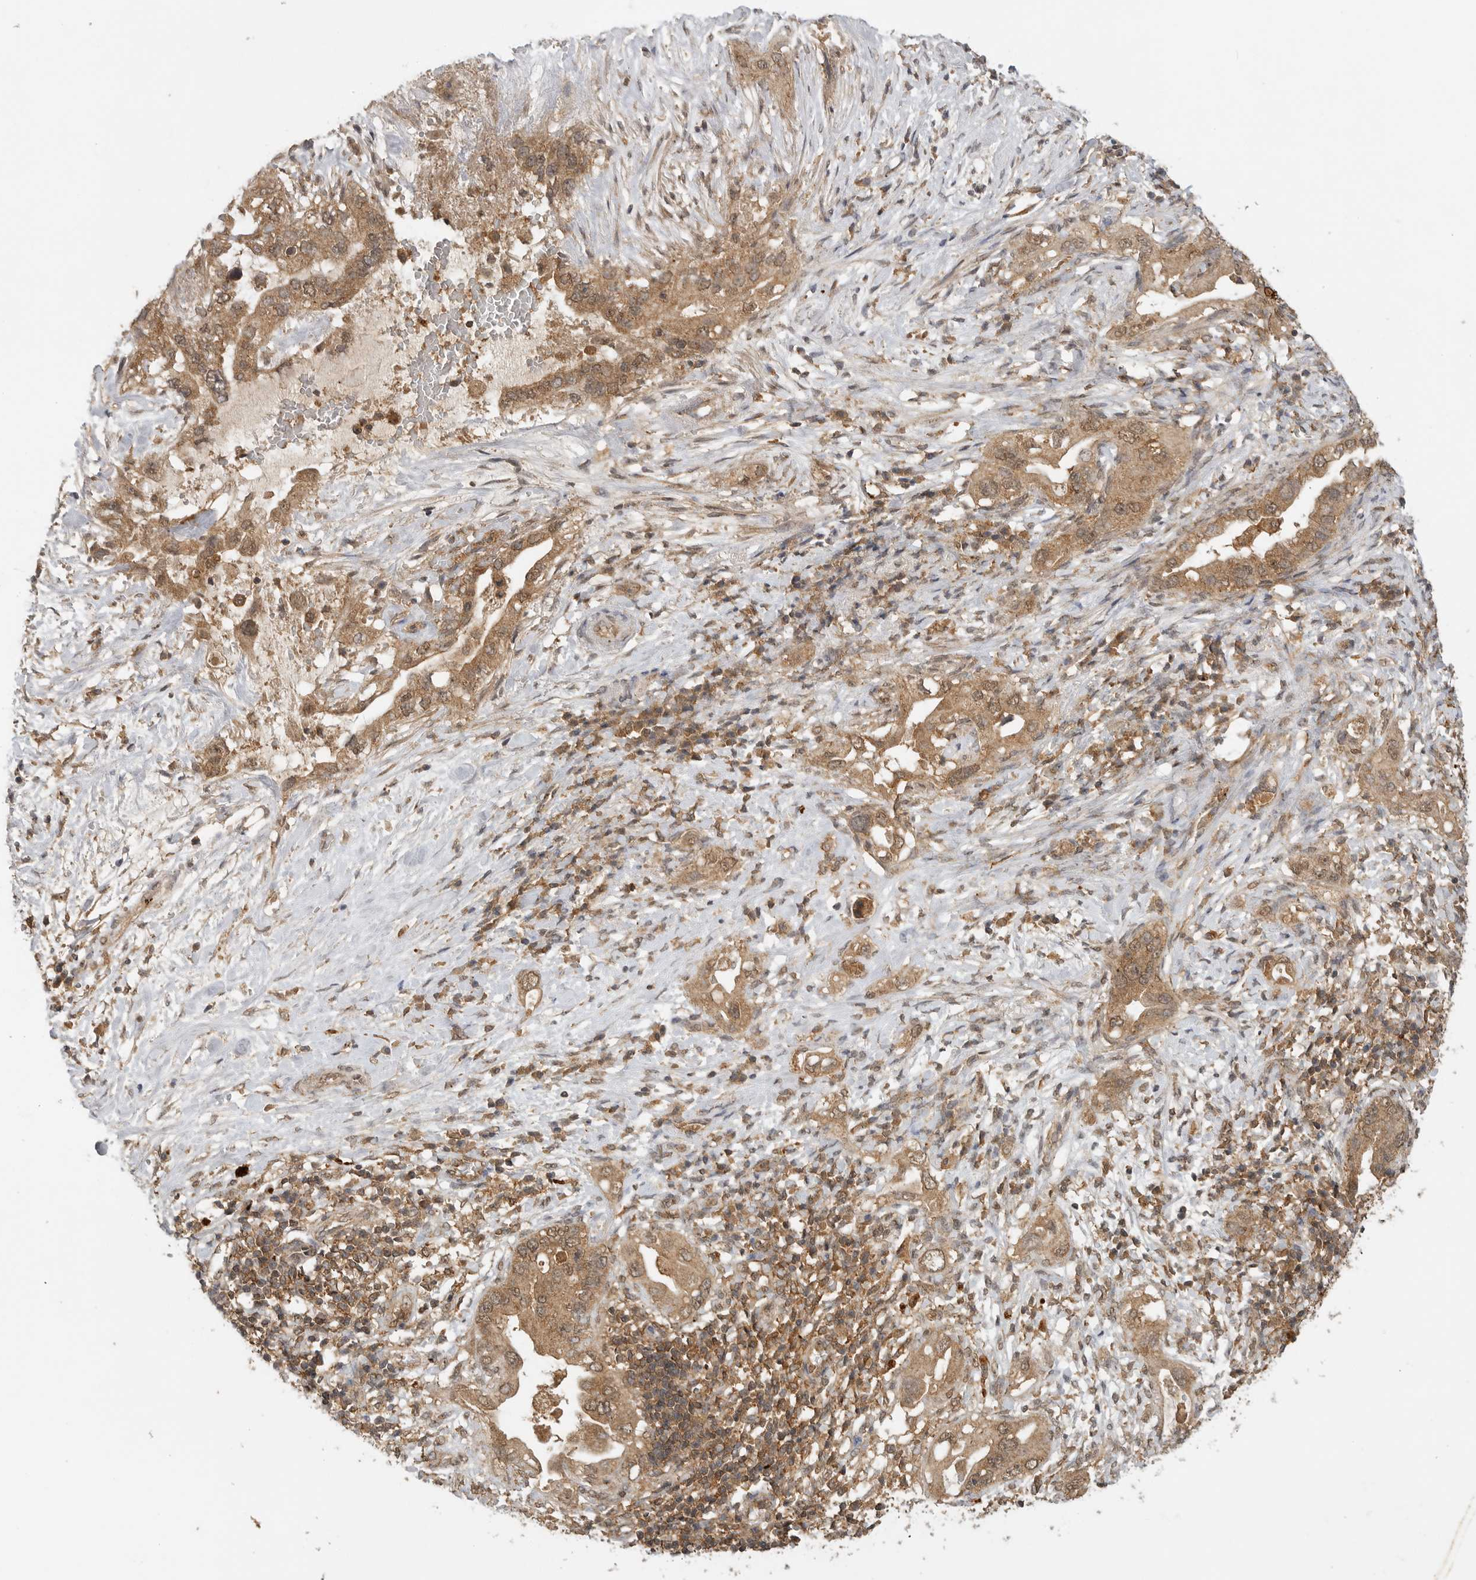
{"staining": {"intensity": "moderate", "quantity": ">75%", "location": "cytoplasmic/membranous,nuclear"}, "tissue": "pancreatic cancer", "cell_type": "Tumor cells", "image_type": "cancer", "snomed": [{"axis": "morphology", "description": "Inflammation, NOS"}, {"axis": "morphology", "description": "Adenocarcinoma, NOS"}, {"axis": "topography", "description": "Pancreas"}], "caption": "Pancreatic cancer stained with immunohistochemistry demonstrates moderate cytoplasmic/membranous and nuclear expression in approximately >75% of tumor cells. (Stains: DAB in brown, nuclei in blue, Microscopy: brightfield microscopy at high magnification).", "gene": "ICOSLG", "patient": {"sex": "female", "age": 56}}